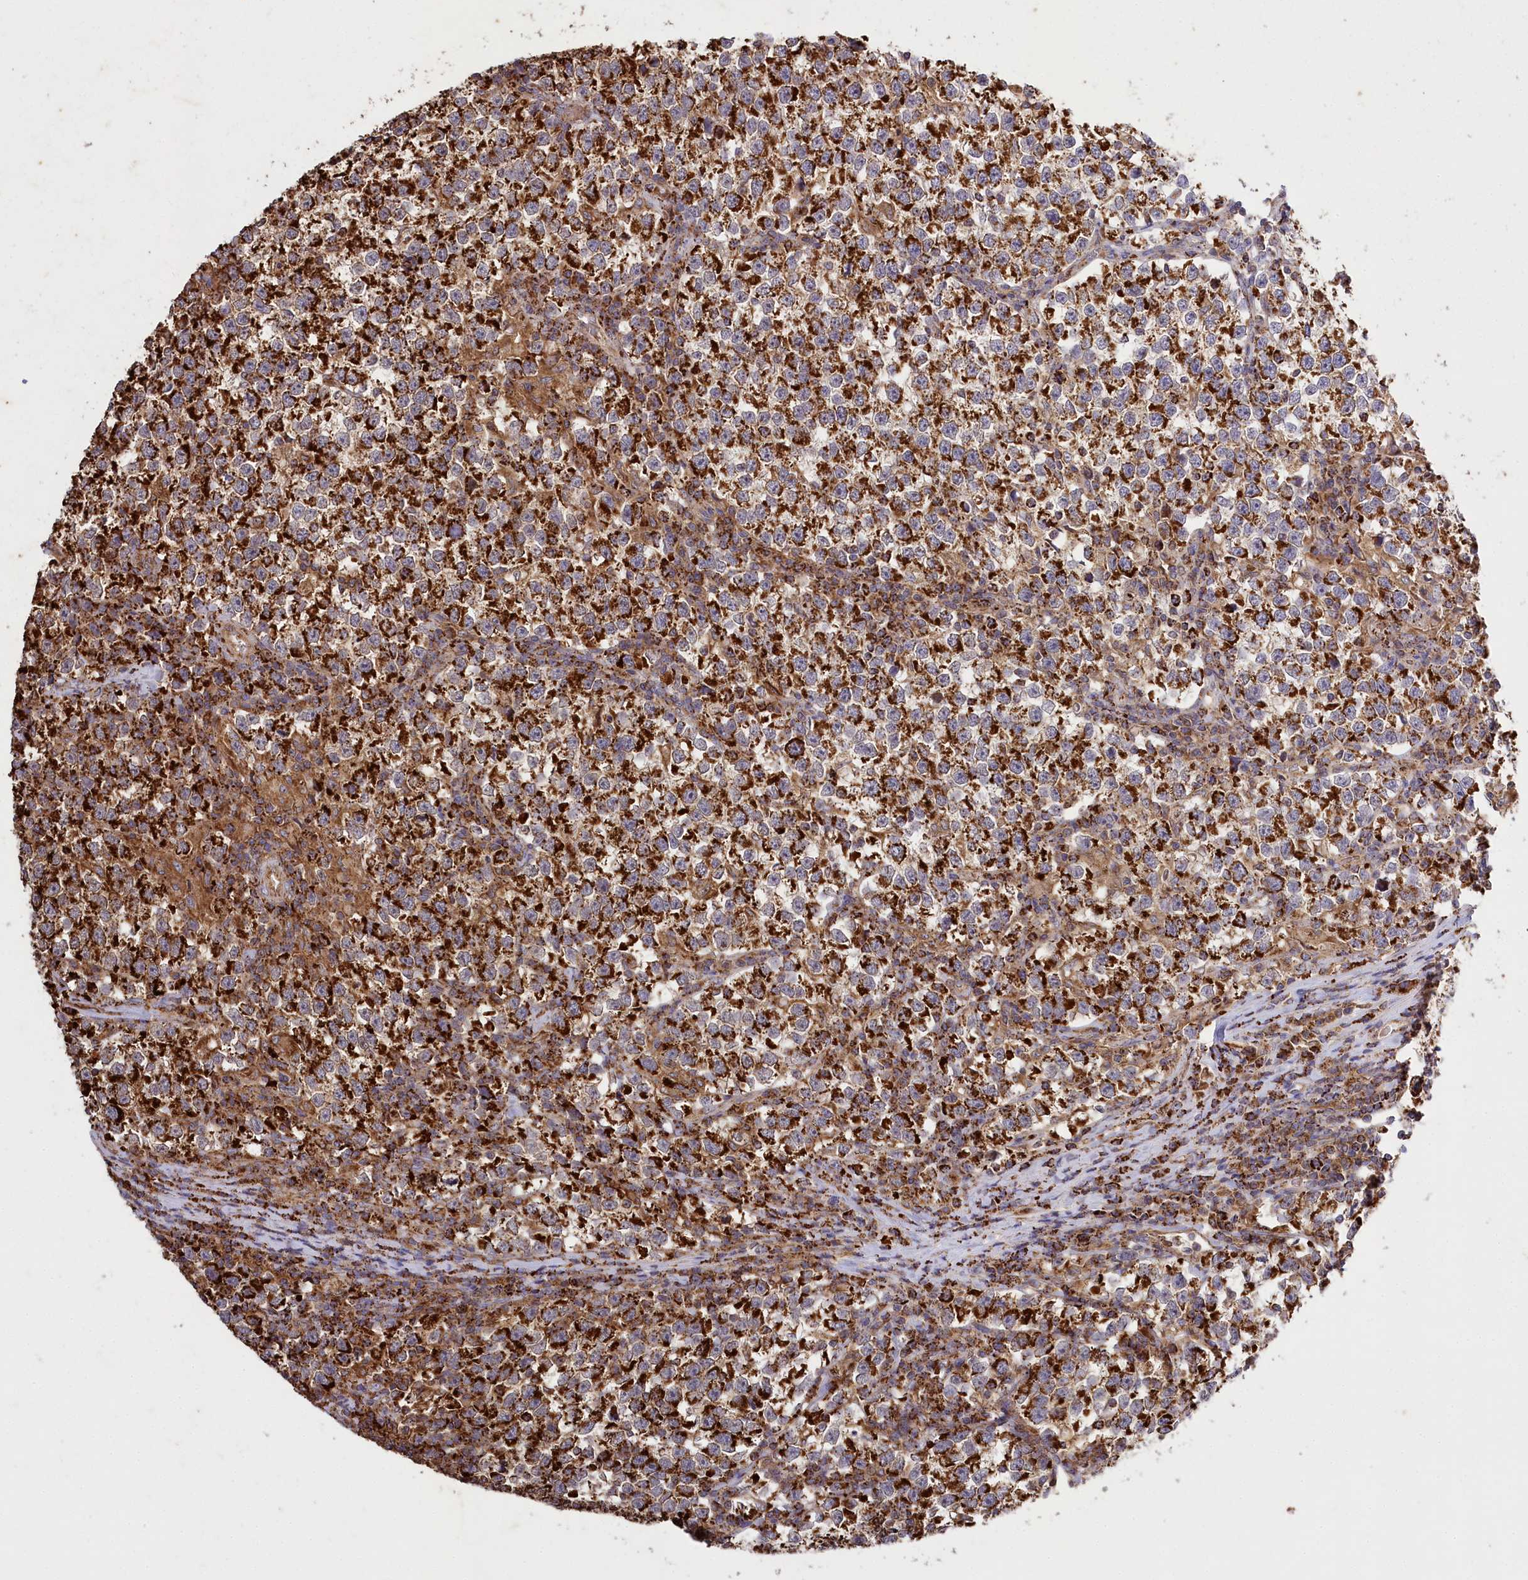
{"staining": {"intensity": "strong", "quantity": ">75%", "location": "cytoplasmic/membranous"}, "tissue": "testis cancer", "cell_type": "Tumor cells", "image_type": "cancer", "snomed": [{"axis": "morphology", "description": "Normal tissue, NOS"}, {"axis": "morphology", "description": "Seminoma, NOS"}, {"axis": "topography", "description": "Testis"}], "caption": "A photomicrograph of testis cancer (seminoma) stained for a protein exhibits strong cytoplasmic/membranous brown staining in tumor cells.", "gene": "CARD19", "patient": {"sex": "male", "age": 43}}